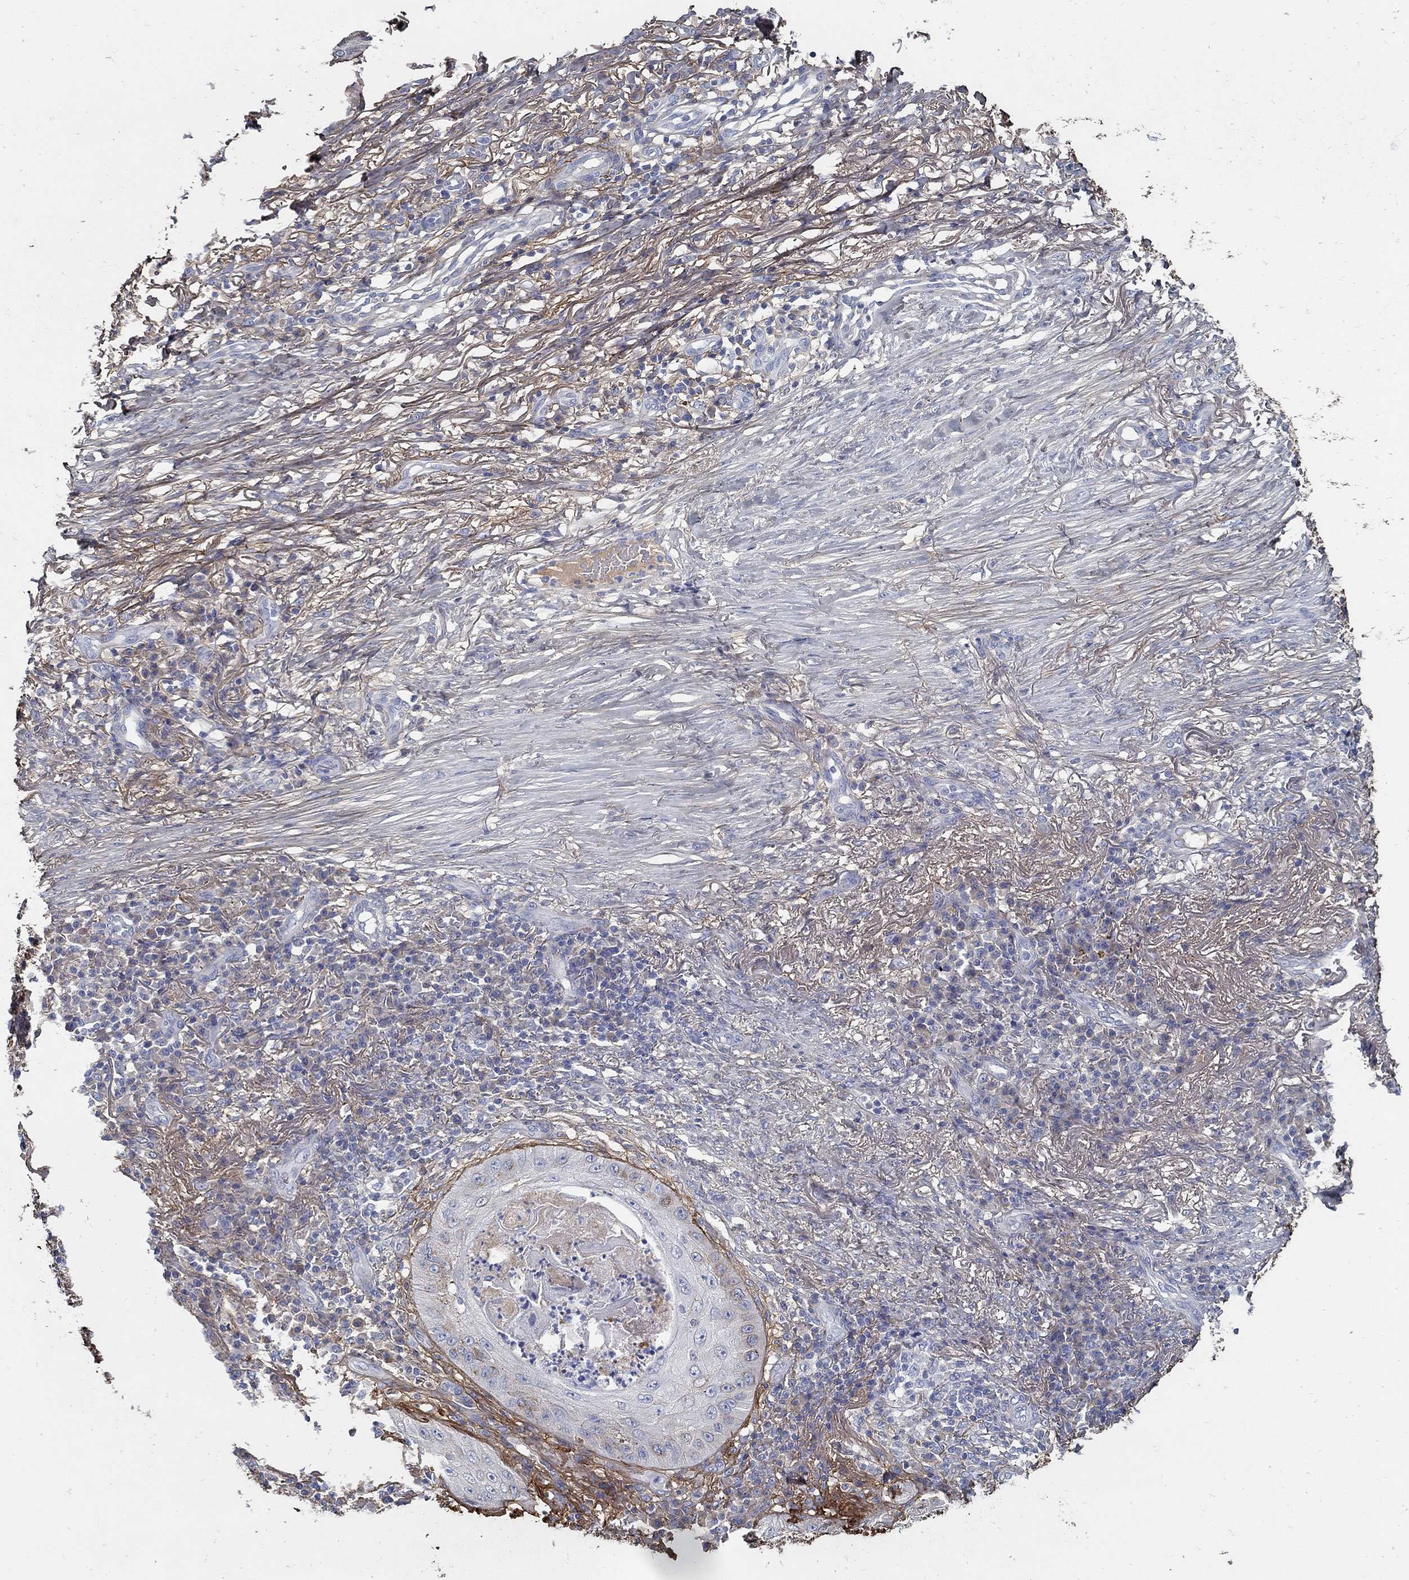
{"staining": {"intensity": "negative", "quantity": "none", "location": "none"}, "tissue": "skin cancer", "cell_type": "Tumor cells", "image_type": "cancer", "snomed": [{"axis": "morphology", "description": "Squamous cell carcinoma, NOS"}, {"axis": "topography", "description": "Skin"}], "caption": "Protein analysis of squamous cell carcinoma (skin) exhibits no significant expression in tumor cells.", "gene": "TGFBI", "patient": {"sex": "male", "age": 70}}